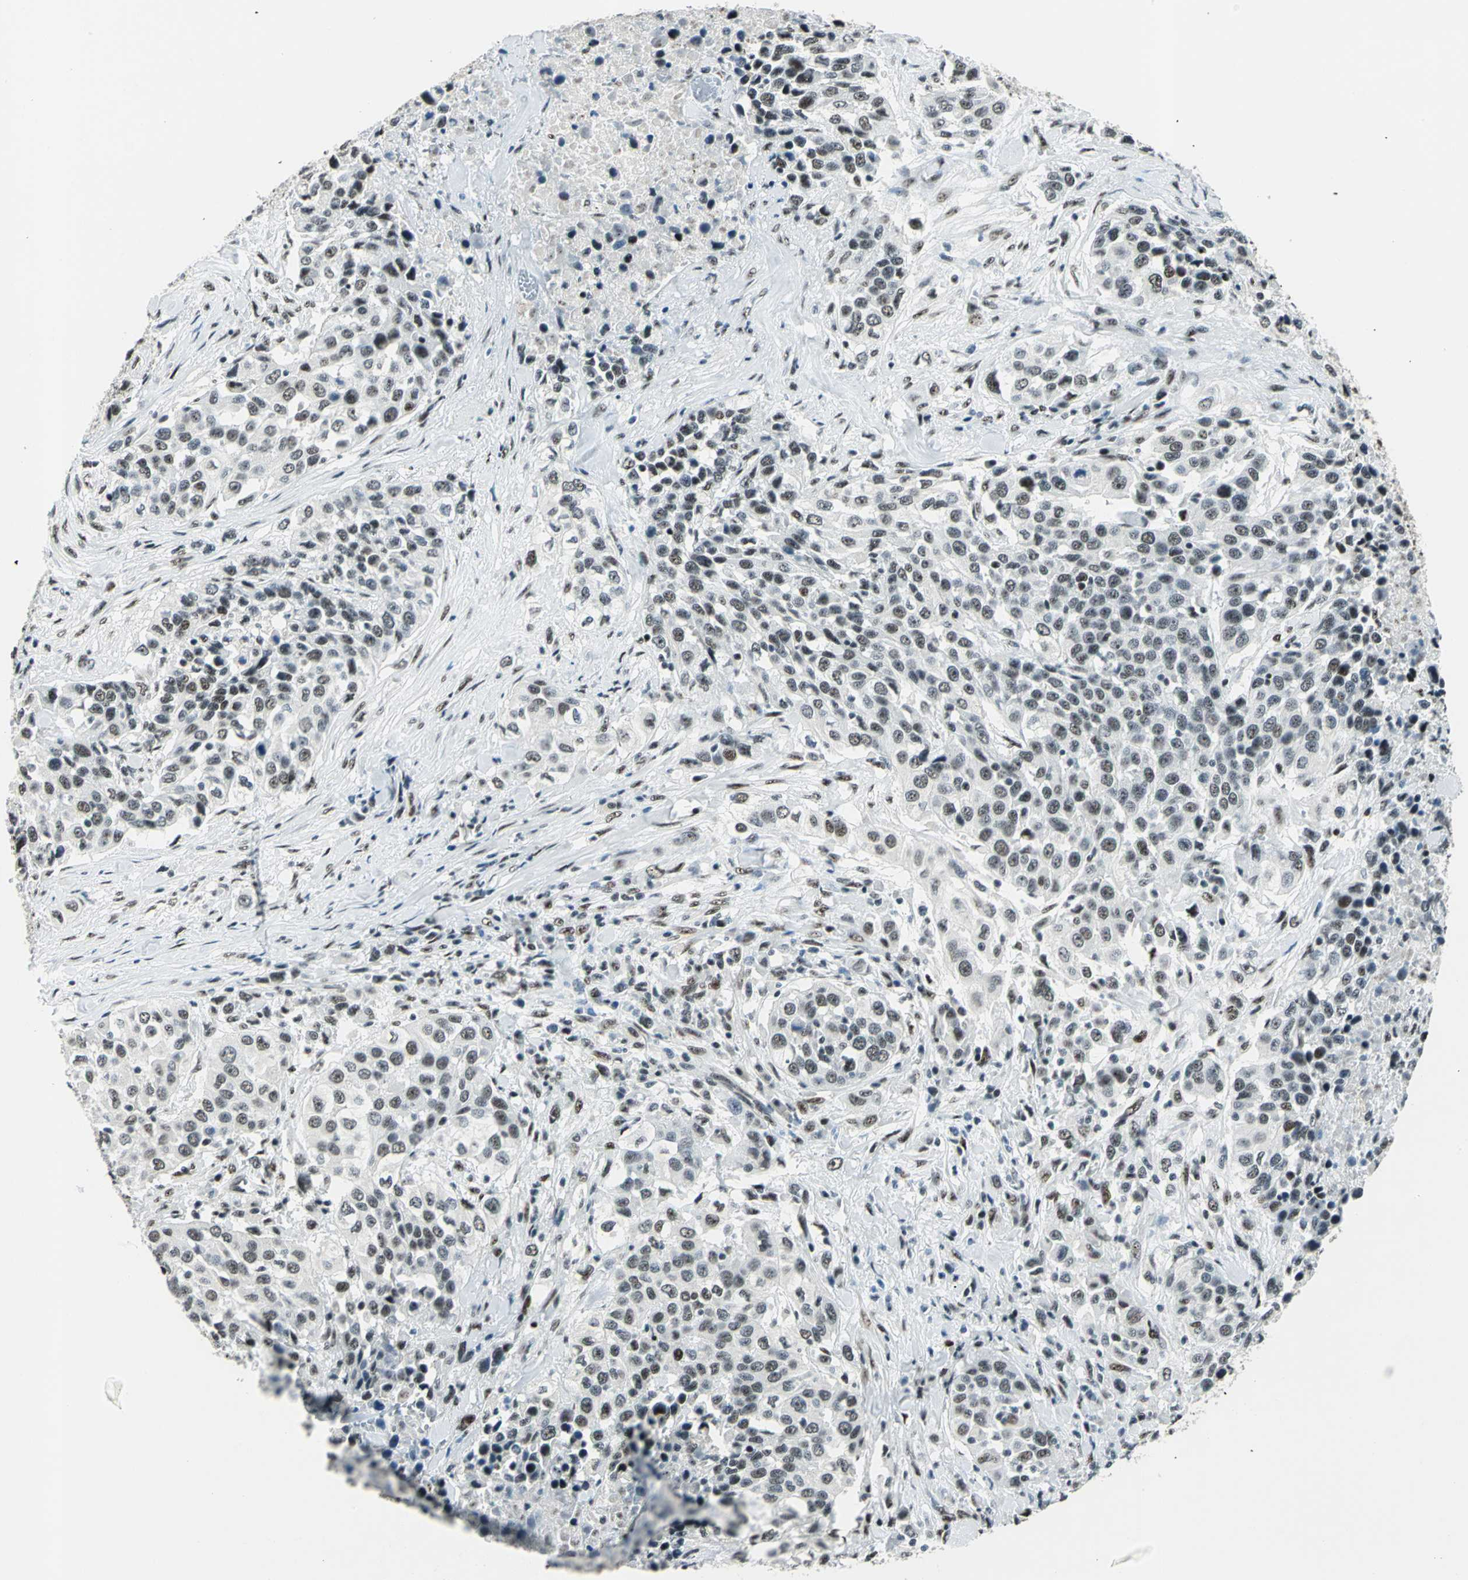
{"staining": {"intensity": "moderate", "quantity": ">75%", "location": "nuclear"}, "tissue": "urothelial cancer", "cell_type": "Tumor cells", "image_type": "cancer", "snomed": [{"axis": "morphology", "description": "Urothelial carcinoma, High grade"}, {"axis": "topography", "description": "Urinary bladder"}], "caption": "An immunohistochemistry micrograph of neoplastic tissue is shown. Protein staining in brown labels moderate nuclear positivity in high-grade urothelial carcinoma within tumor cells. The protein is shown in brown color, while the nuclei are stained blue.", "gene": "KAT6B", "patient": {"sex": "female", "age": 80}}